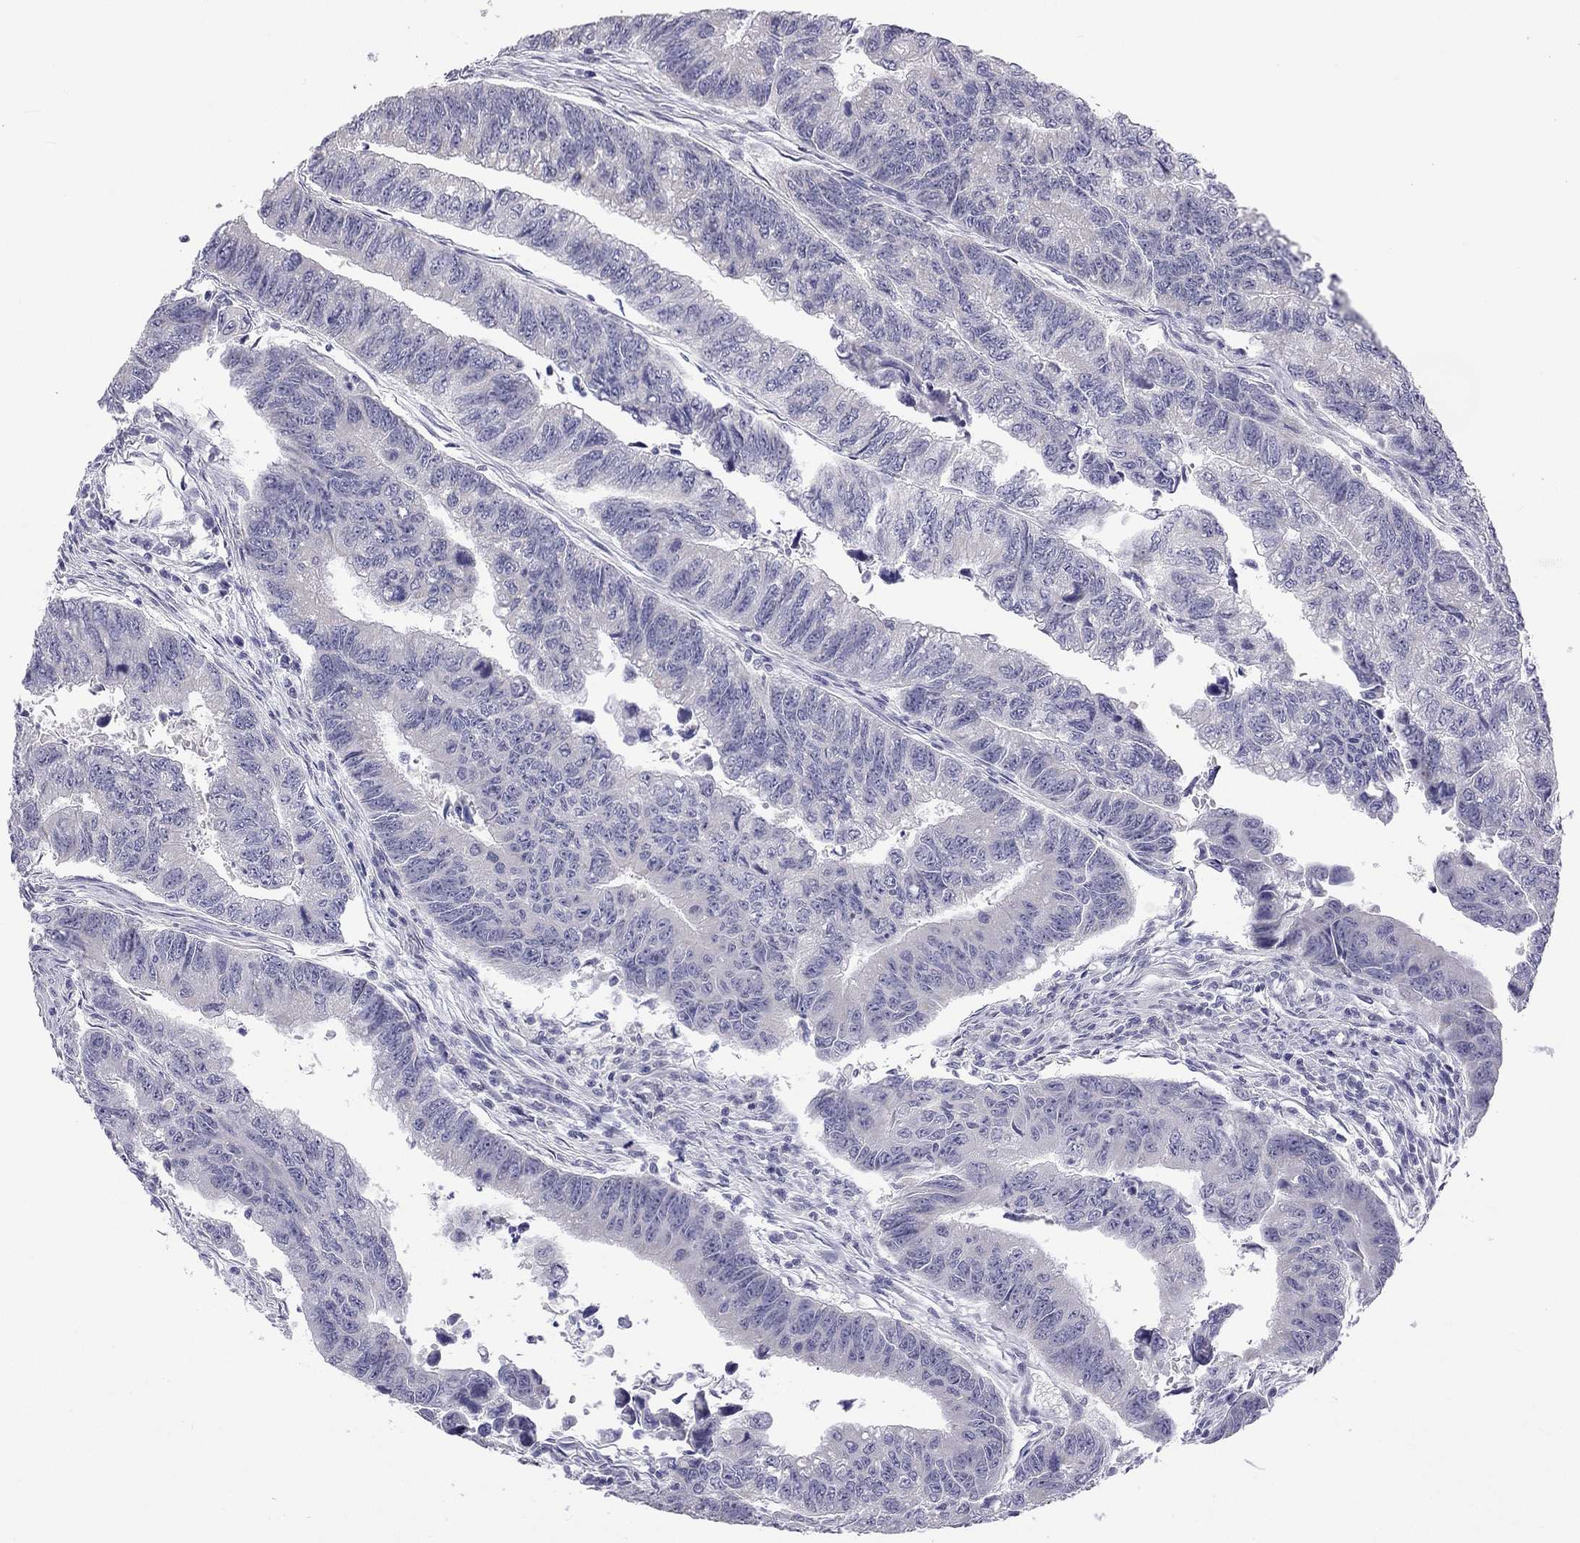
{"staining": {"intensity": "negative", "quantity": "none", "location": "none"}, "tissue": "colorectal cancer", "cell_type": "Tumor cells", "image_type": "cancer", "snomed": [{"axis": "morphology", "description": "Adenocarcinoma, NOS"}, {"axis": "topography", "description": "Colon"}], "caption": "DAB (3,3'-diaminobenzidine) immunohistochemical staining of human colorectal cancer (adenocarcinoma) demonstrates no significant expression in tumor cells.", "gene": "C5orf49", "patient": {"sex": "female", "age": 65}}